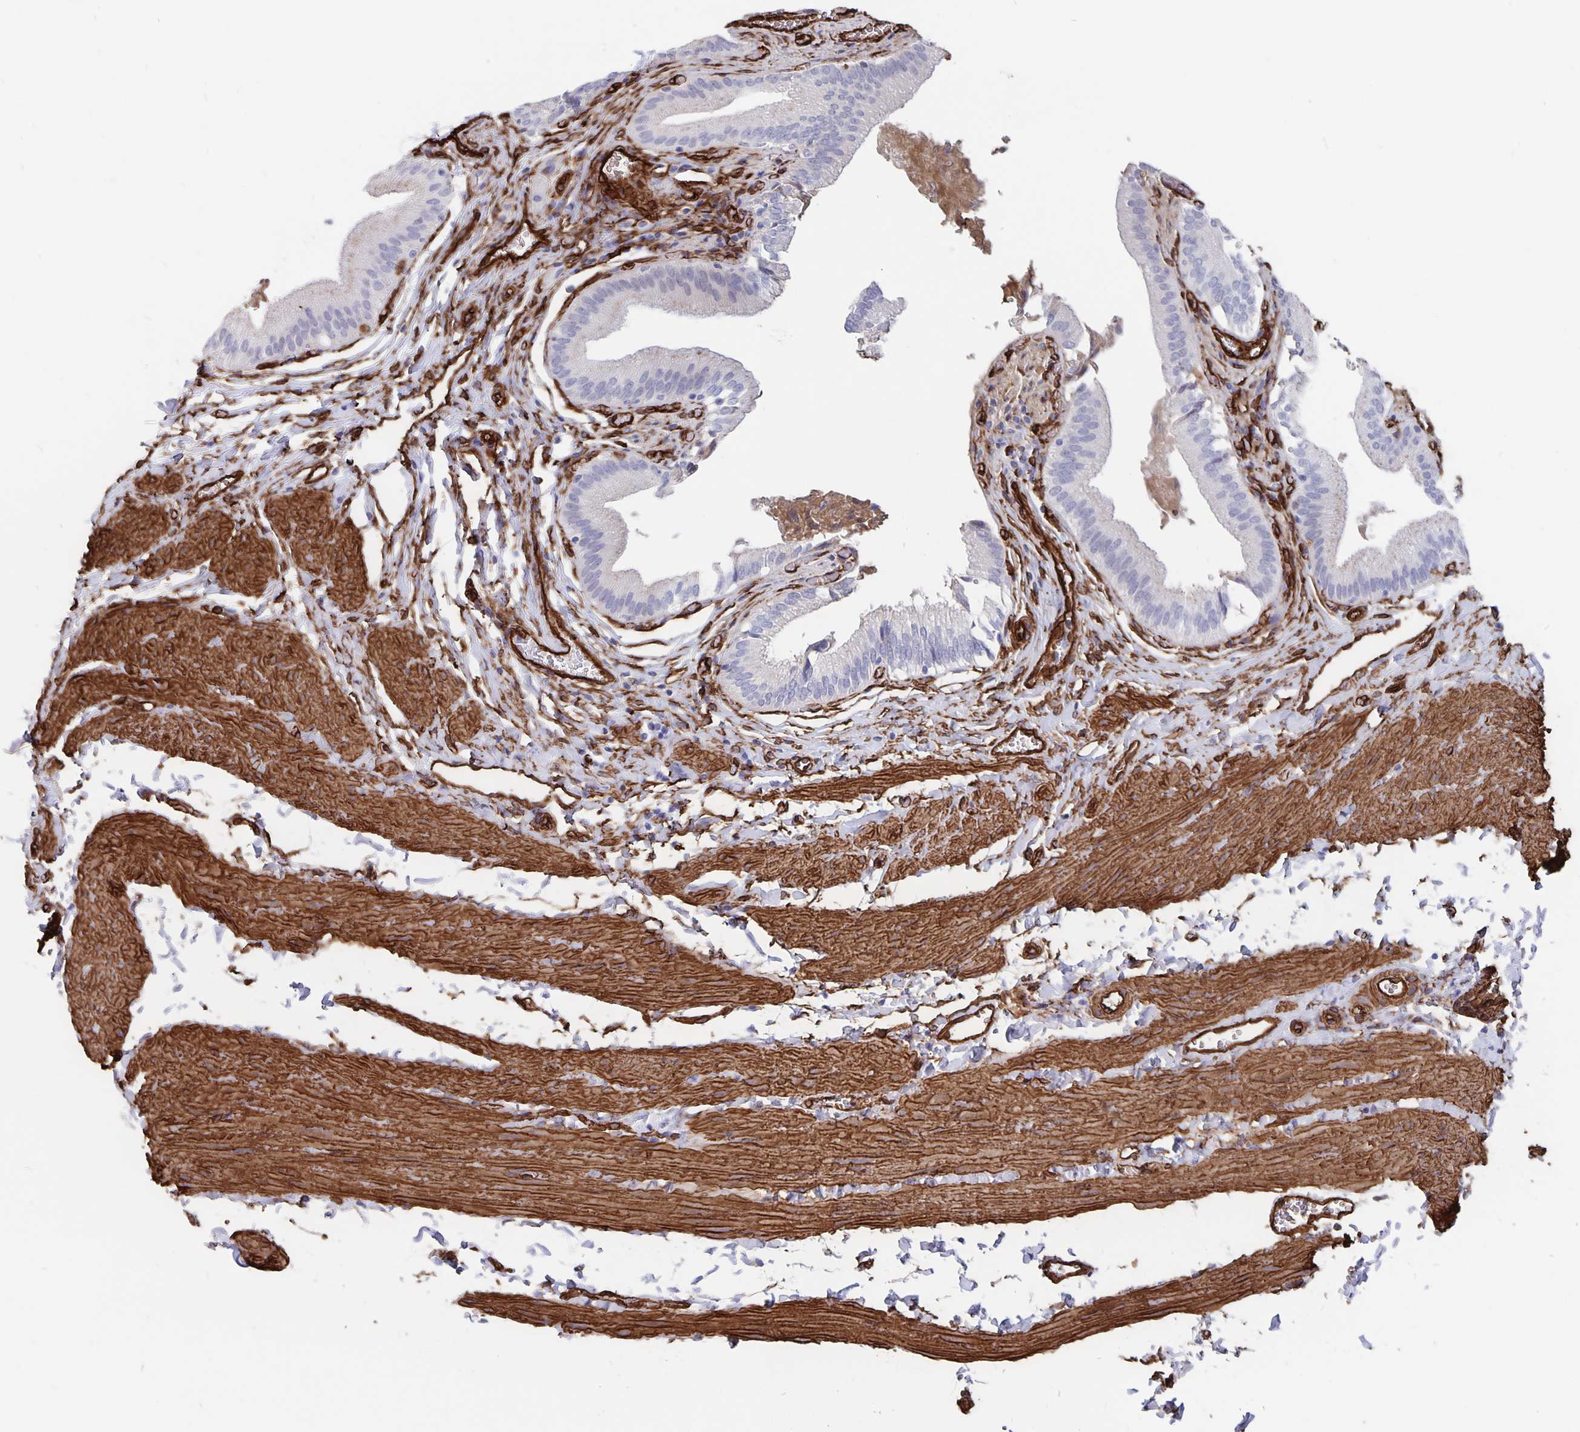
{"staining": {"intensity": "negative", "quantity": "none", "location": "none"}, "tissue": "gallbladder", "cell_type": "Glandular cells", "image_type": "normal", "snomed": [{"axis": "morphology", "description": "Normal tissue, NOS"}, {"axis": "topography", "description": "Gallbladder"}, {"axis": "topography", "description": "Peripheral nerve tissue"}], "caption": "Immunohistochemistry (IHC) of normal gallbladder reveals no positivity in glandular cells.", "gene": "DCHS2", "patient": {"sex": "male", "age": 17}}